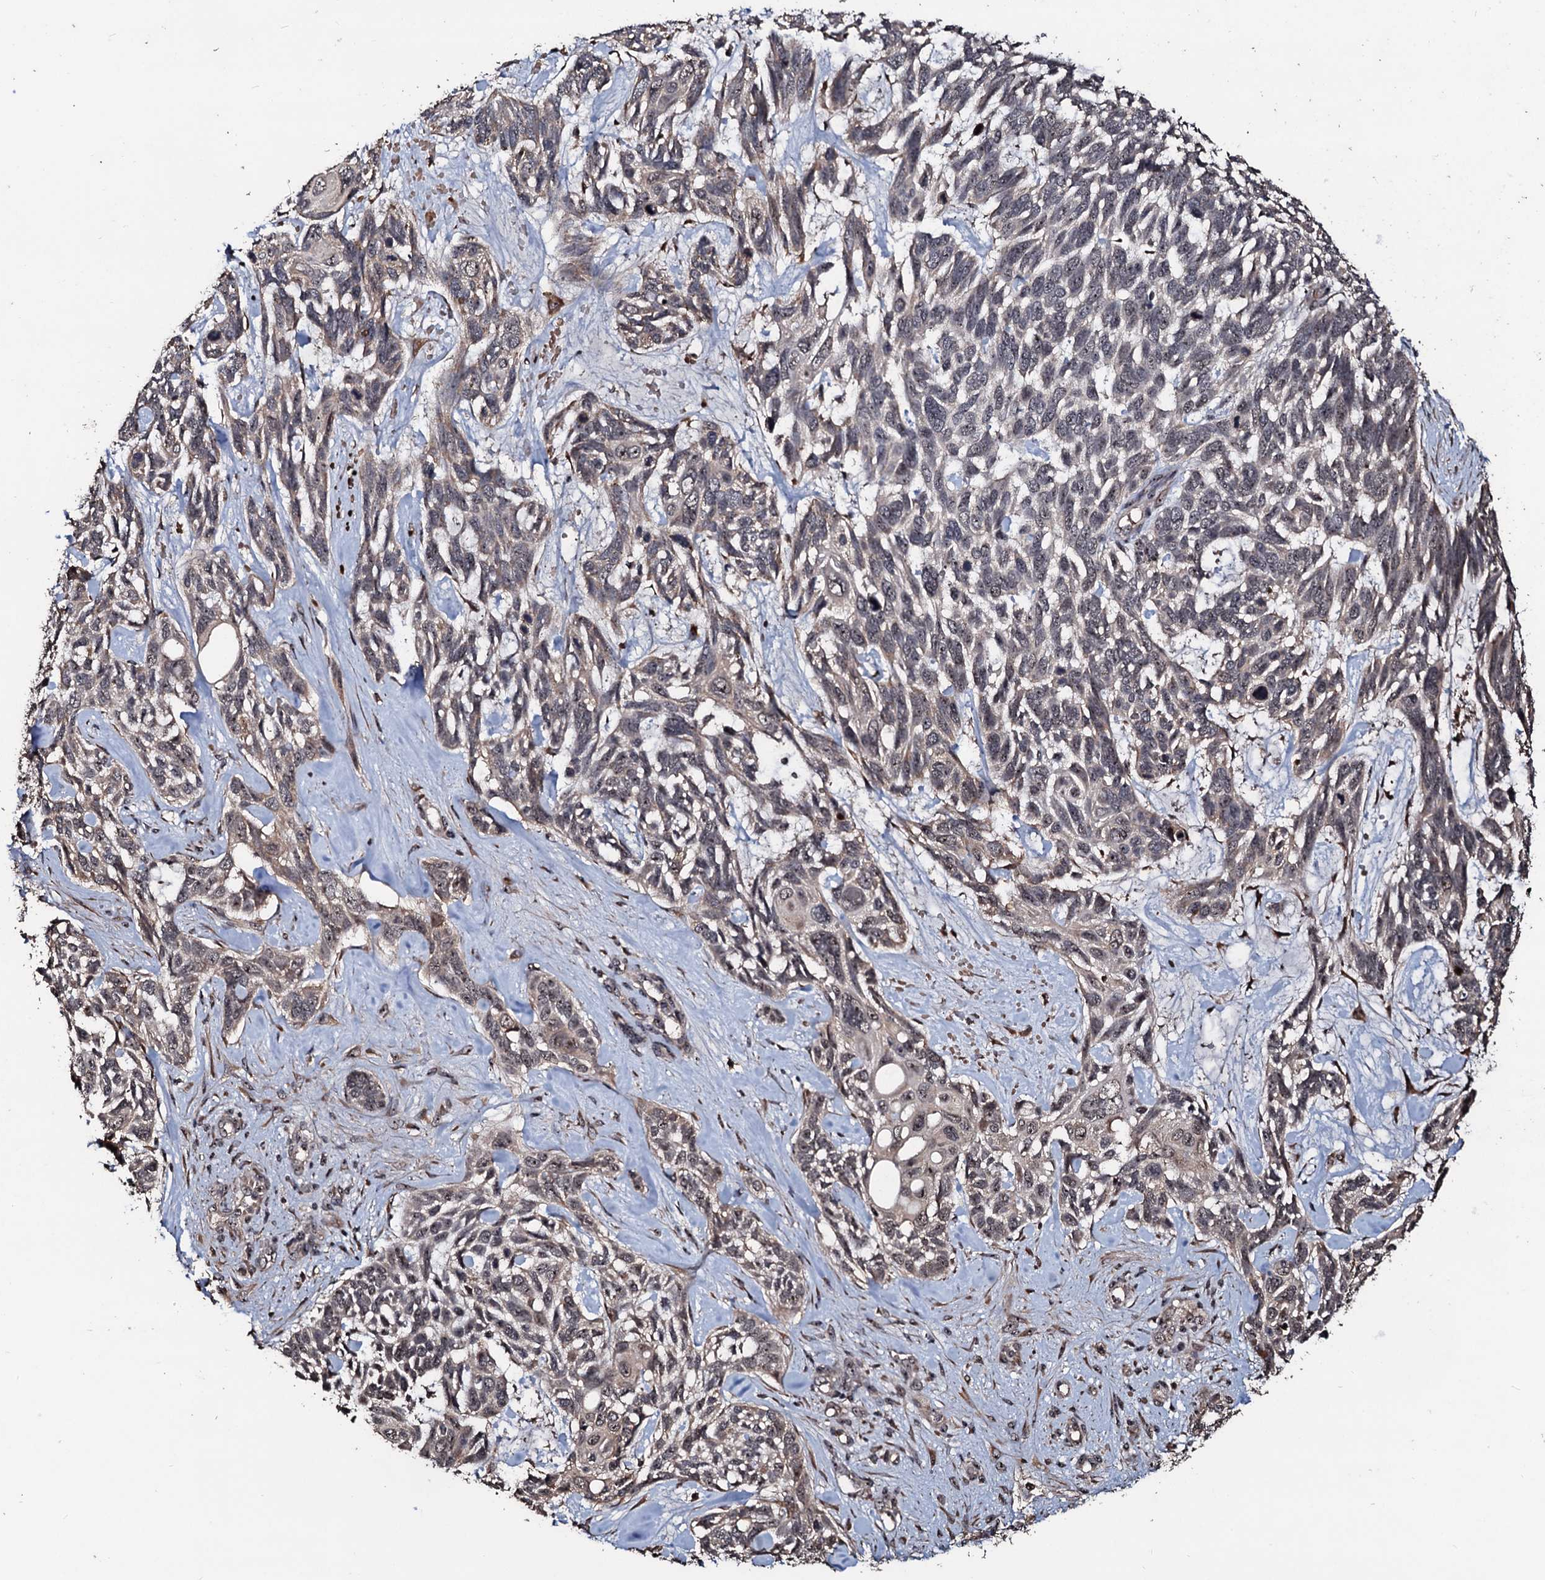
{"staining": {"intensity": "weak", "quantity": "25%-75%", "location": "cytoplasmic/membranous,nuclear"}, "tissue": "skin cancer", "cell_type": "Tumor cells", "image_type": "cancer", "snomed": [{"axis": "morphology", "description": "Basal cell carcinoma"}, {"axis": "topography", "description": "Skin"}], "caption": "Immunohistochemical staining of human skin cancer exhibits weak cytoplasmic/membranous and nuclear protein positivity in approximately 25%-75% of tumor cells. Immunohistochemistry (ihc) stains the protein in brown and the nuclei are stained blue.", "gene": "SUPT7L", "patient": {"sex": "male", "age": 88}}